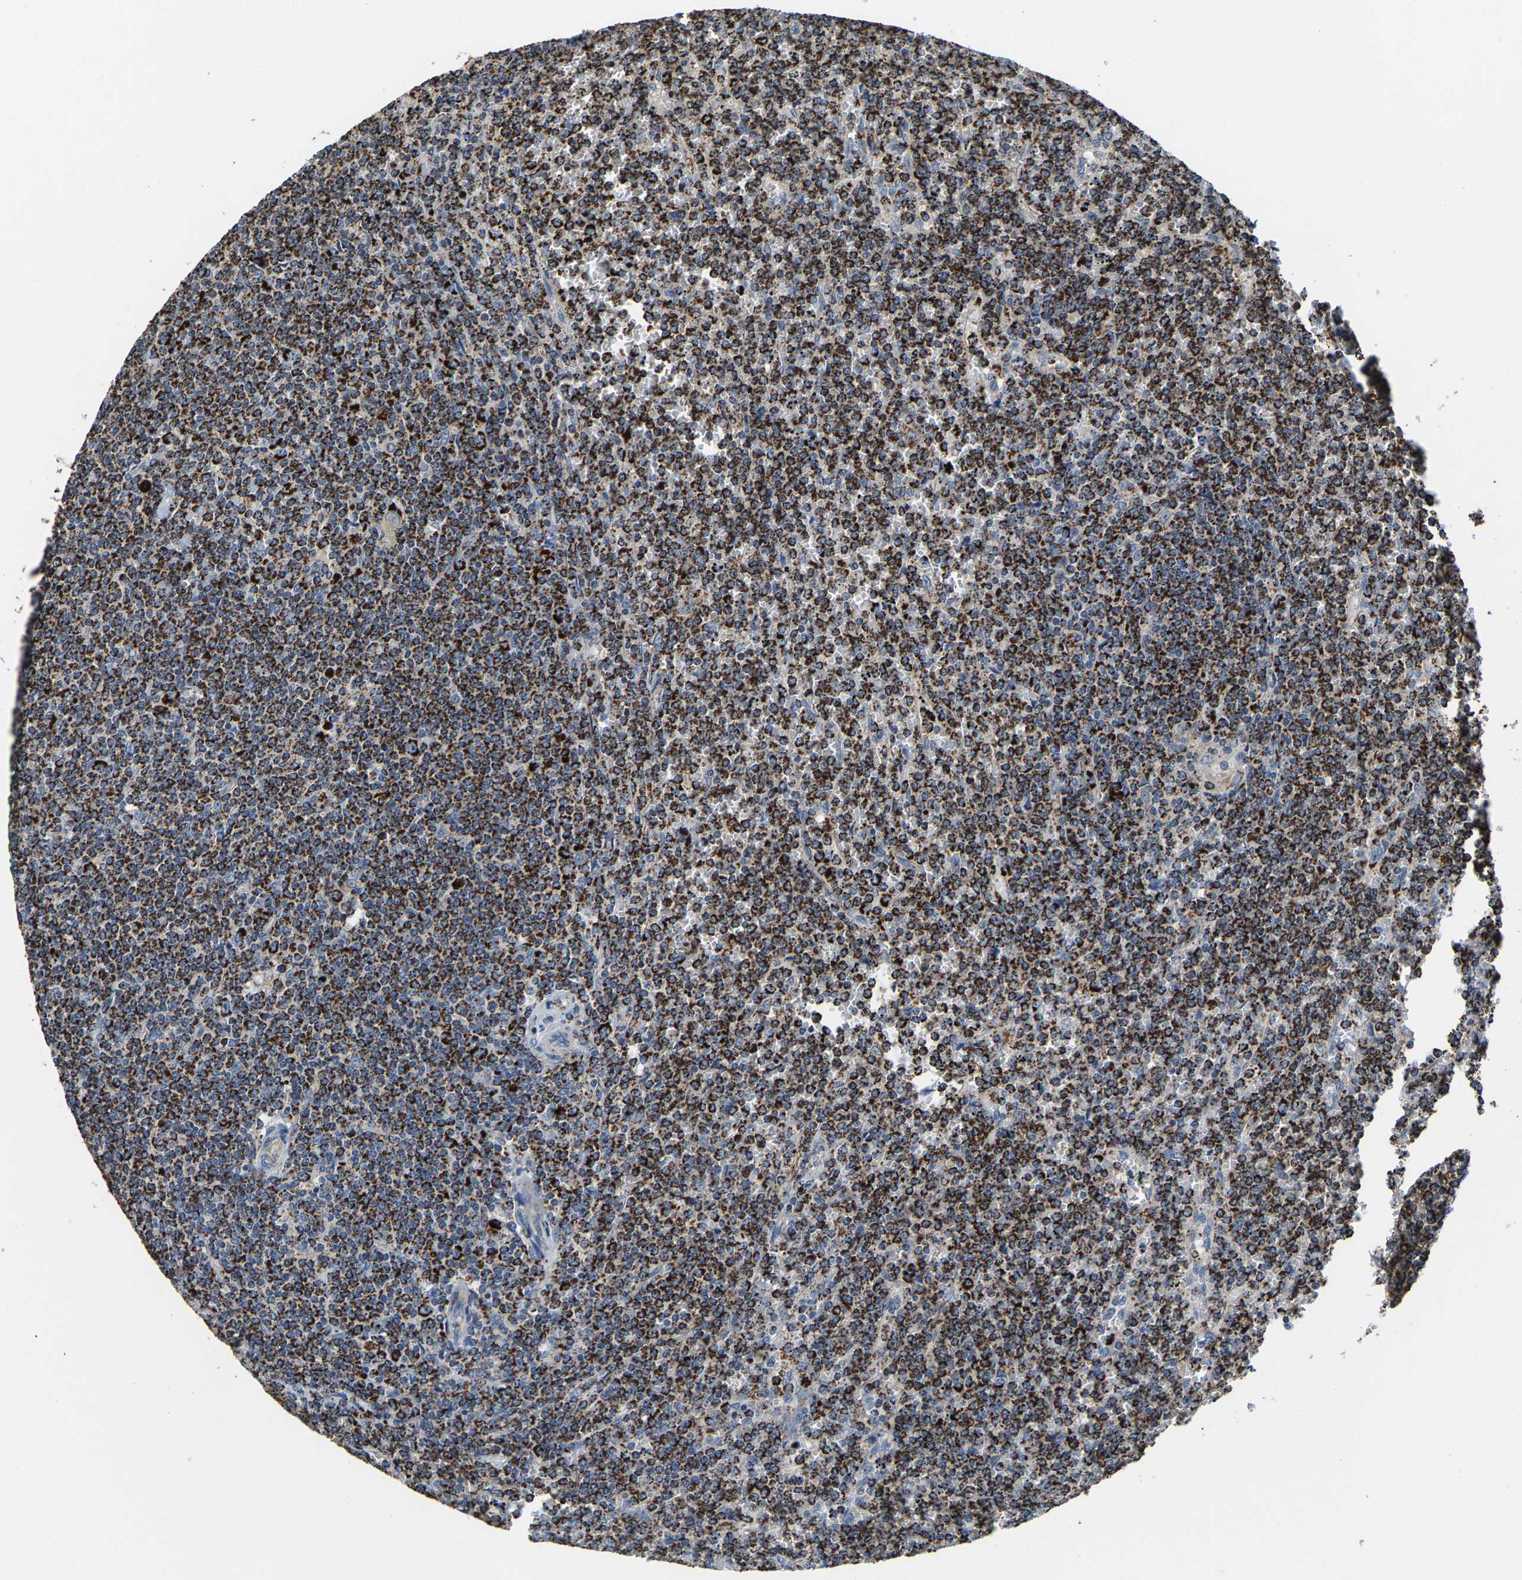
{"staining": {"intensity": "strong", "quantity": ">75%", "location": "cytoplasmic/membranous"}, "tissue": "lymphoma", "cell_type": "Tumor cells", "image_type": "cancer", "snomed": [{"axis": "morphology", "description": "Malignant lymphoma, non-Hodgkin's type, Low grade"}, {"axis": "topography", "description": "Spleen"}], "caption": "A brown stain labels strong cytoplasmic/membranous expression of a protein in malignant lymphoma, non-Hodgkin's type (low-grade) tumor cells.", "gene": "SHMT2", "patient": {"sex": "female", "age": 19}}